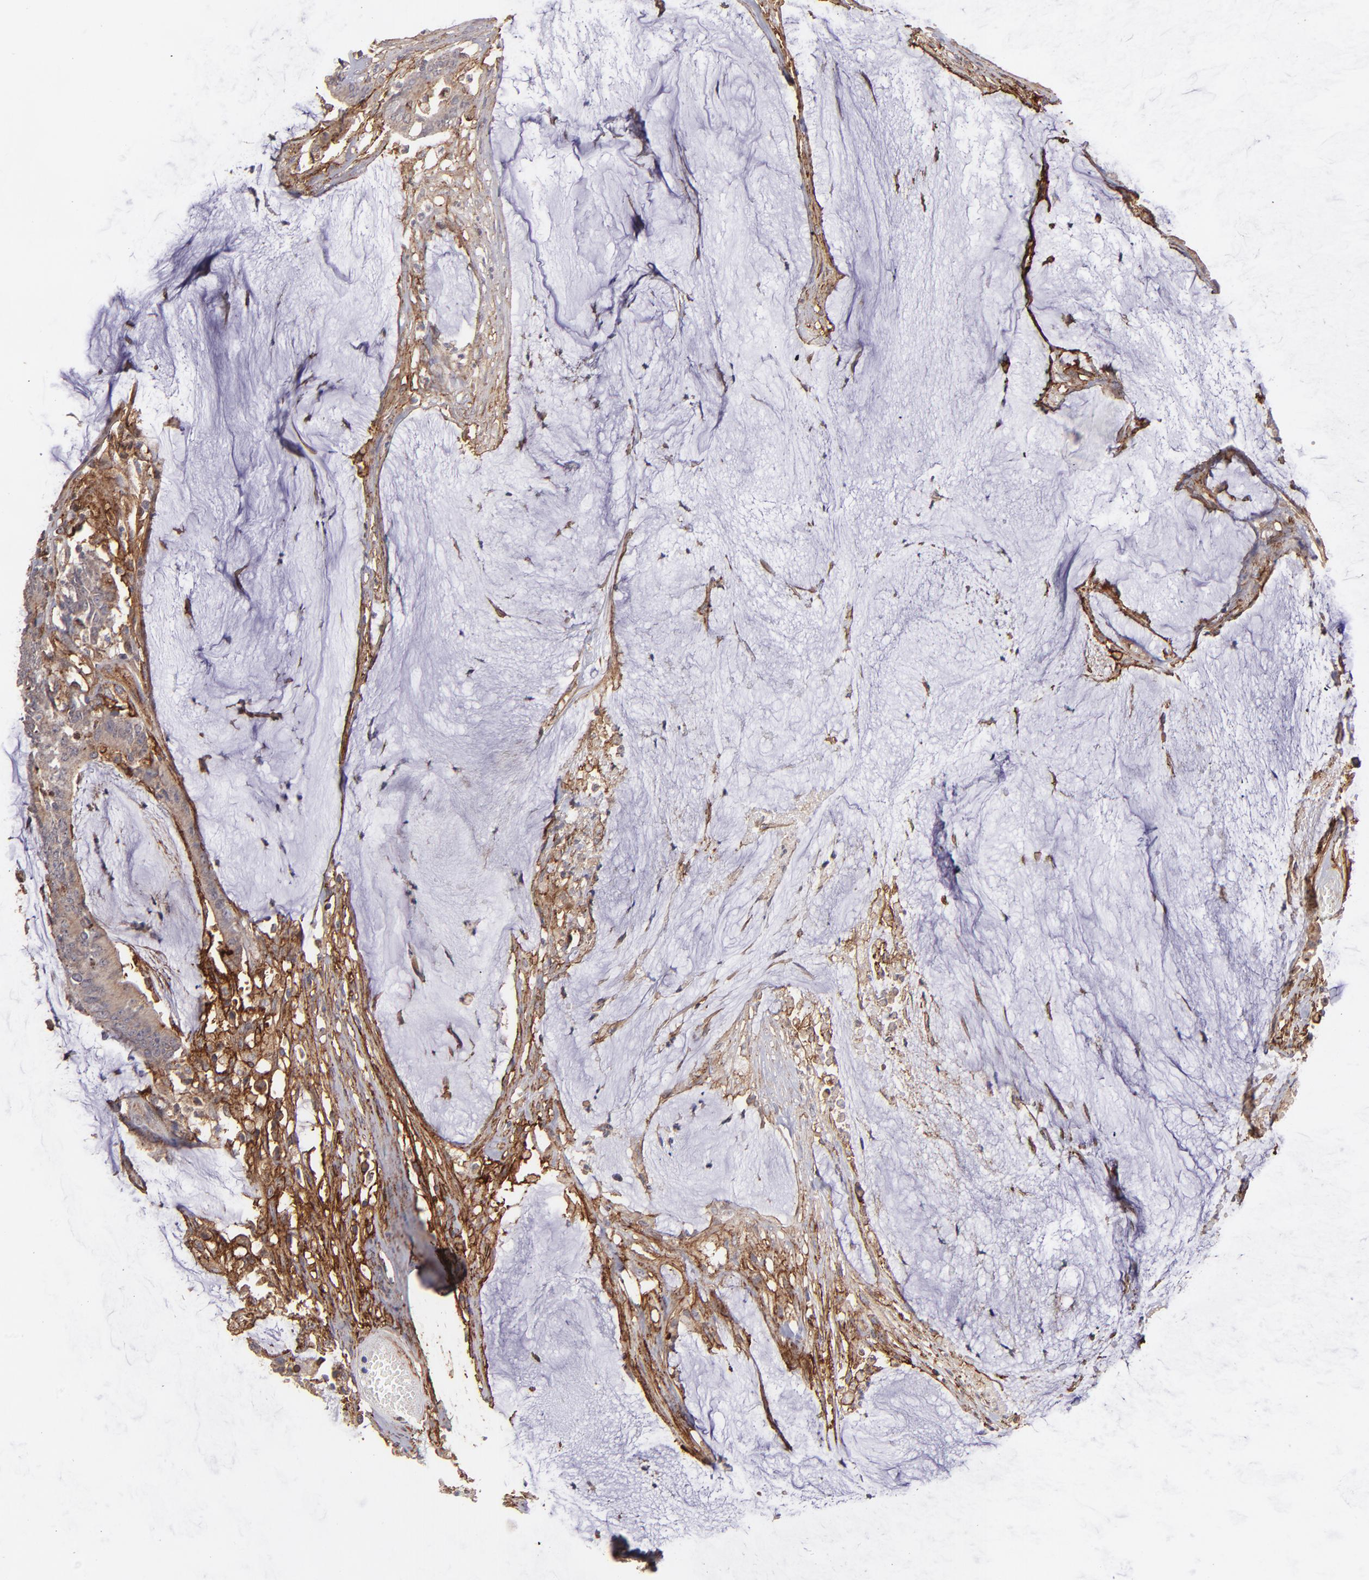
{"staining": {"intensity": "weak", "quantity": "25%-75%", "location": "cytoplasmic/membranous"}, "tissue": "colorectal cancer", "cell_type": "Tumor cells", "image_type": "cancer", "snomed": [{"axis": "morphology", "description": "Adenocarcinoma, NOS"}, {"axis": "topography", "description": "Rectum"}], "caption": "Colorectal cancer (adenocarcinoma) stained with DAB immunohistochemistry (IHC) exhibits low levels of weak cytoplasmic/membranous staining in about 25%-75% of tumor cells. (DAB IHC, brown staining for protein, blue staining for nuclei).", "gene": "ICAM1", "patient": {"sex": "female", "age": 66}}